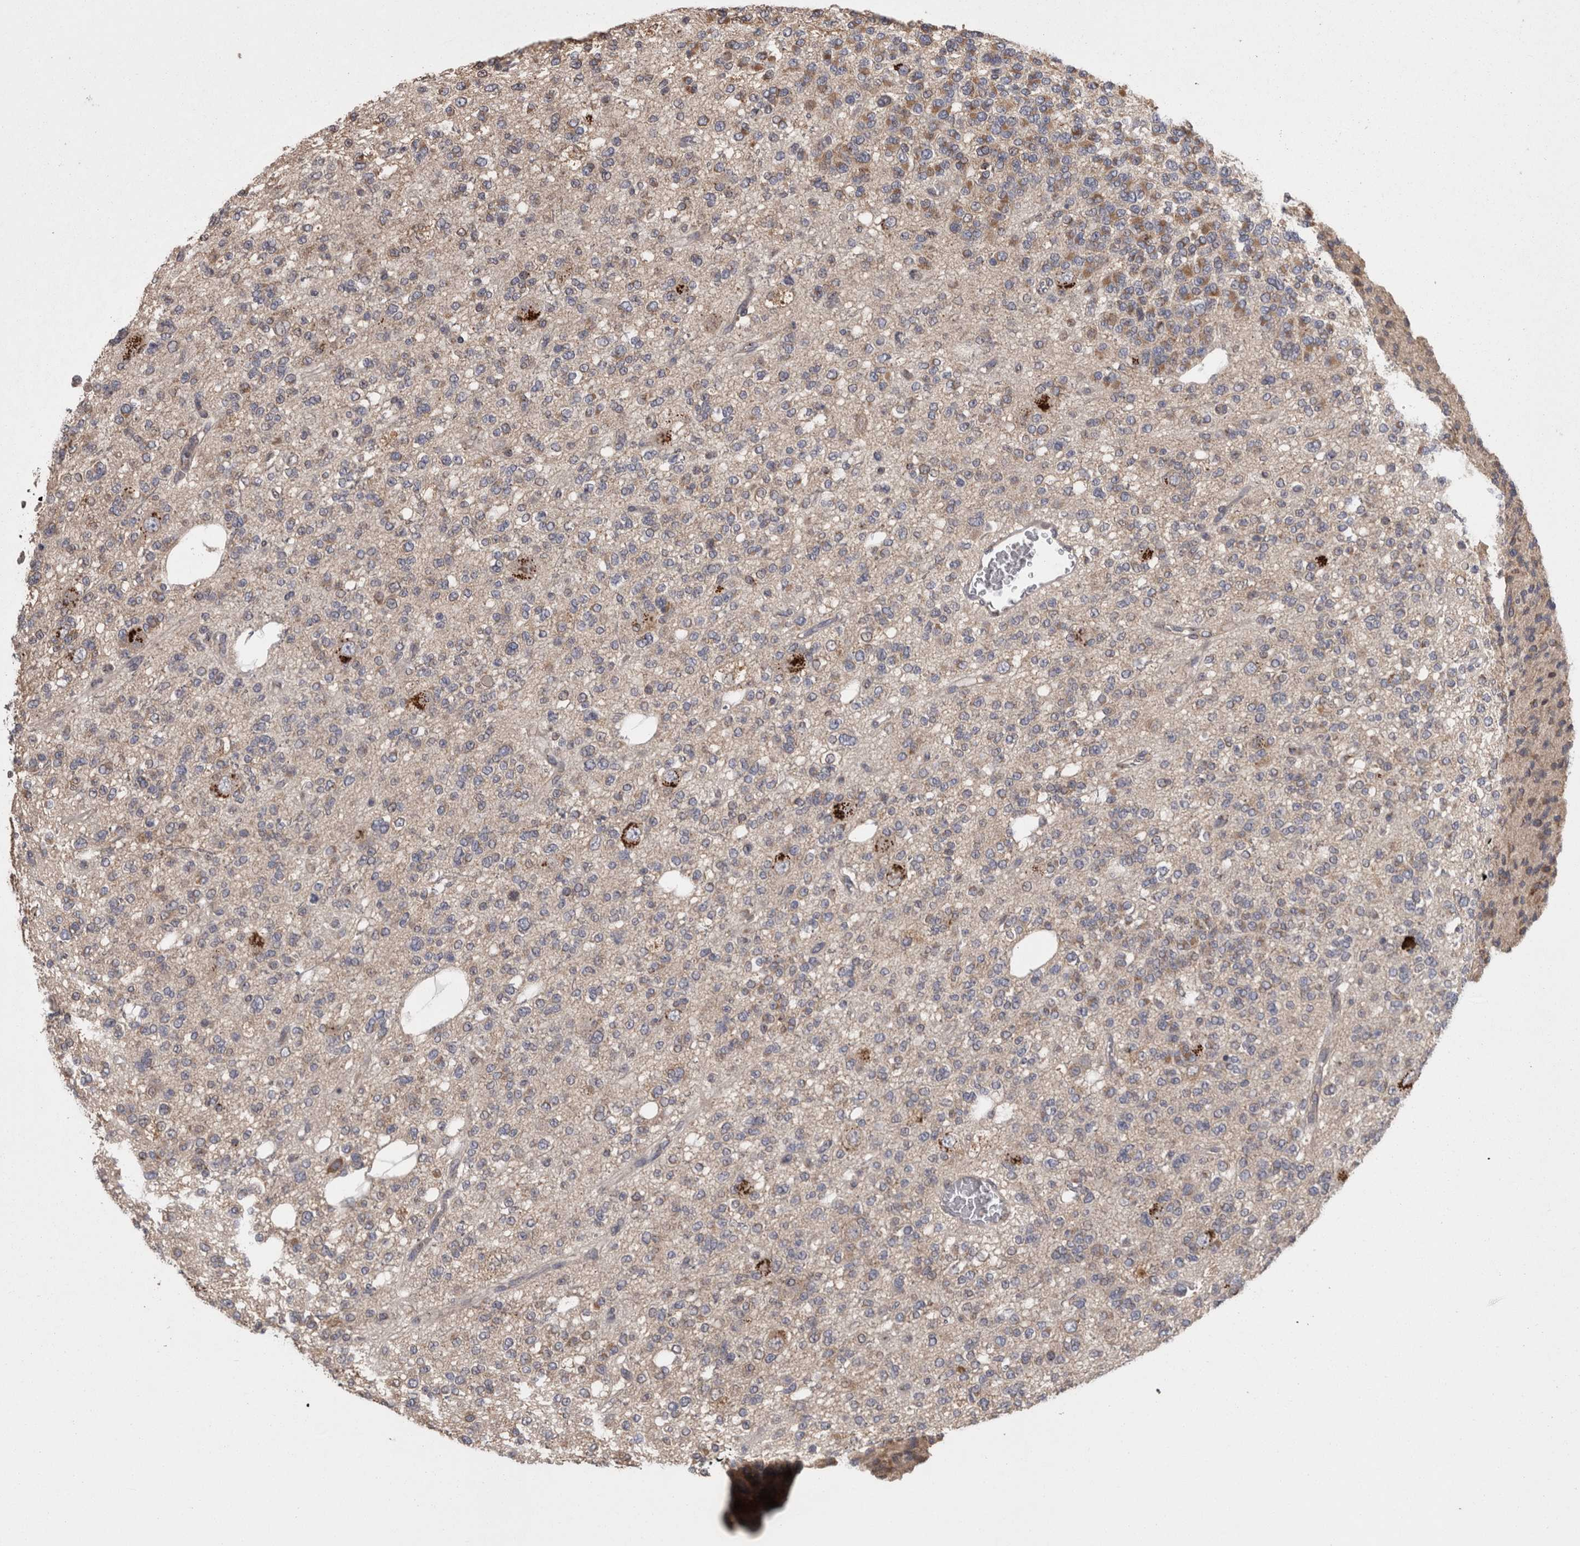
{"staining": {"intensity": "moderate", "quantity": "25%-75%", "location": "cytoplasmic/membranous"}, "tissue": "glioma", "cell_type": "Tumor cells", "image_type": "cancer", "snomed": [{"axis": "morphology", "description": "Glioma, malignant, Low grade"}, {"axis": "topography", "description": "Brain"}], "caption": "The photomicrograph reveals a brown stain indicating the presence of a protein in the cytoplasmic/membranous of tumor cells in malignant glioma (low-grade).", "gene": "PCM1", "patient": {"sex": "male", "age": 38}}